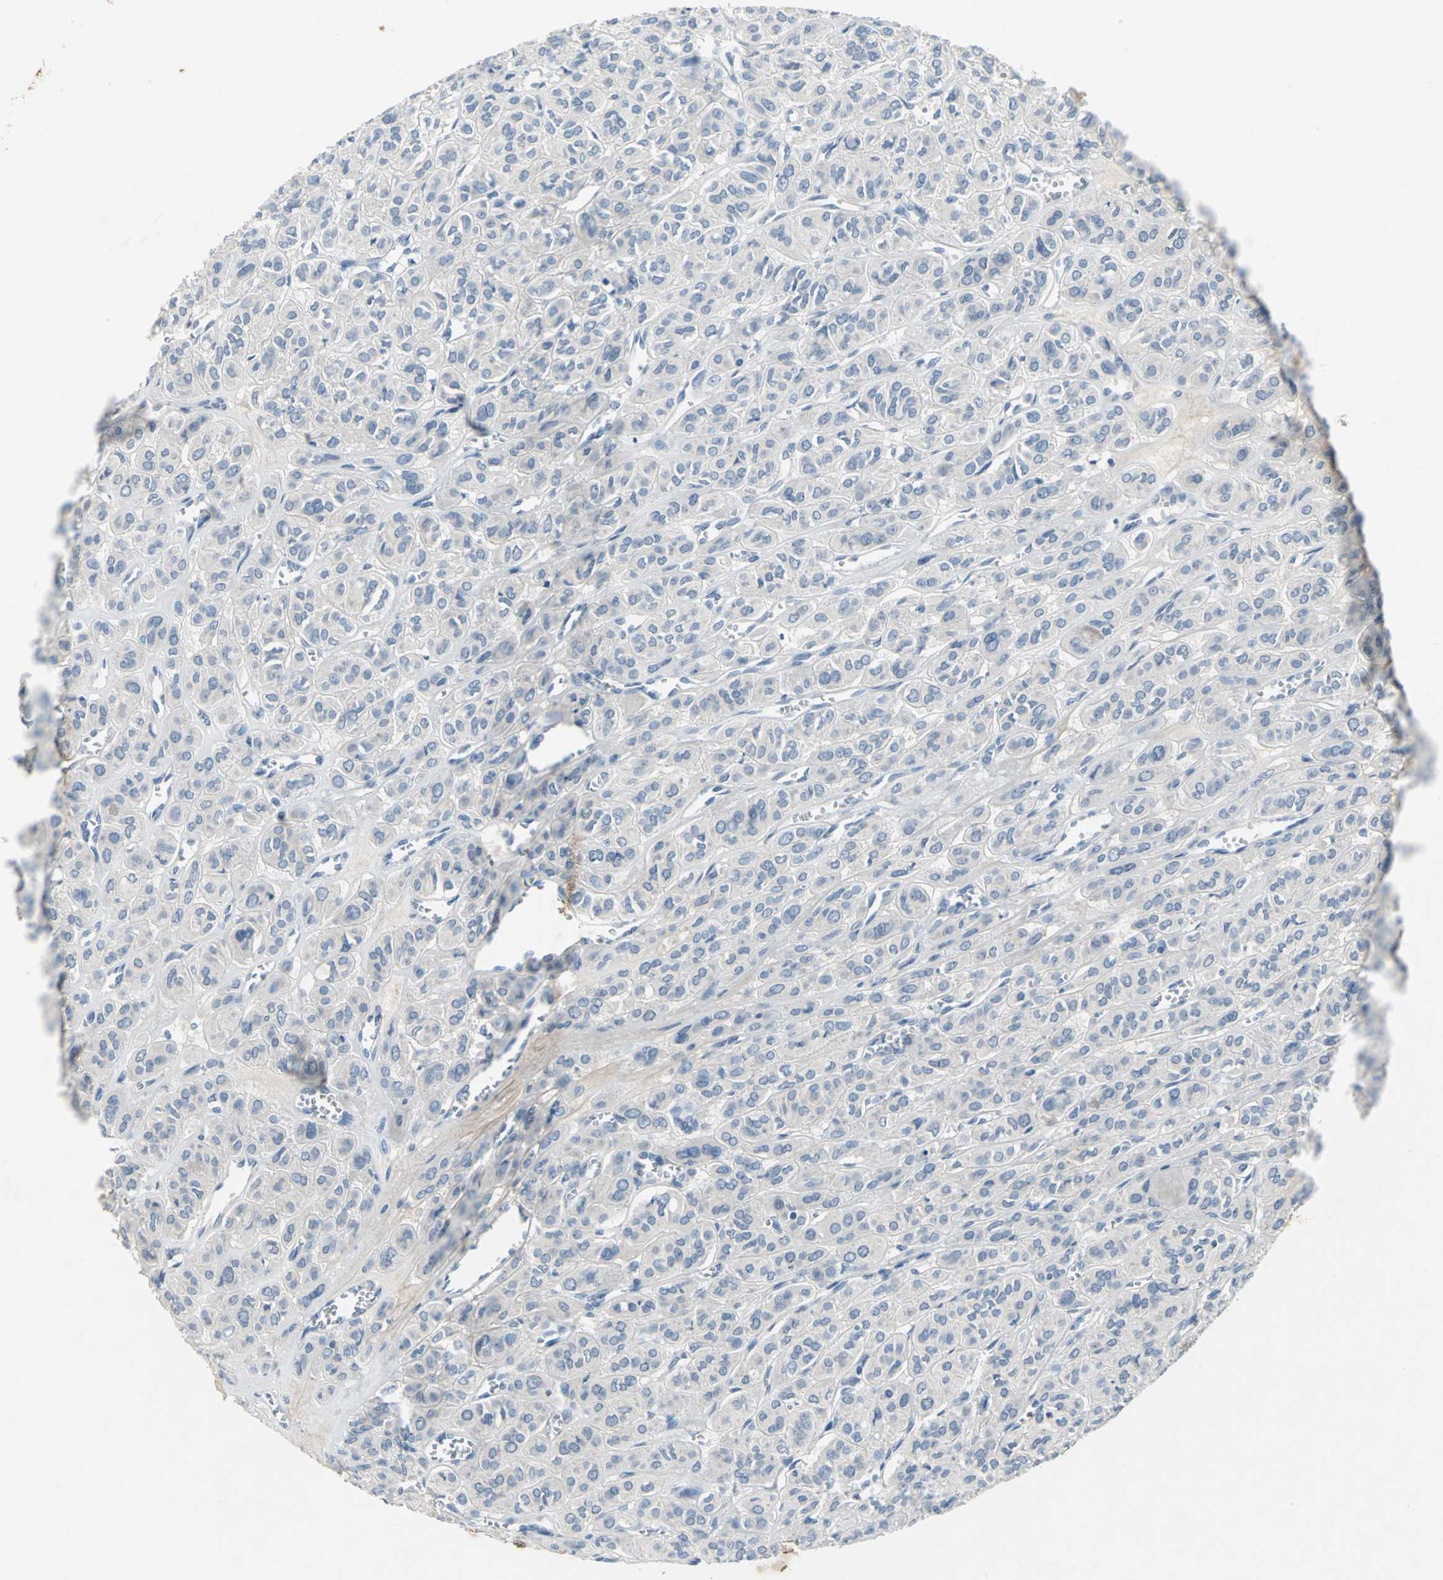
{"staining": {"intensity": "negative", "quantity": "none", "location": "none"}, "tissue": "thyroid cancer", "cell_type": "Tumor cells", "image_type": "cancer", "snomed": [{"axis": "morphology", "description": "Follicular adenoma carcinoma, NOS"}, {"axis": "topography", "description": "Thyroid gland"}], "caption": "Immunohistochemistry photomicrograph of thyroid cancer (follicular adenoma carcinoma) stained for a protein (brown), which demonstrates no expression in tumor cells. Nuclei are stained in blue.", "gene": "PTGDS", "patient": {"sex": "female", "age": 71}}